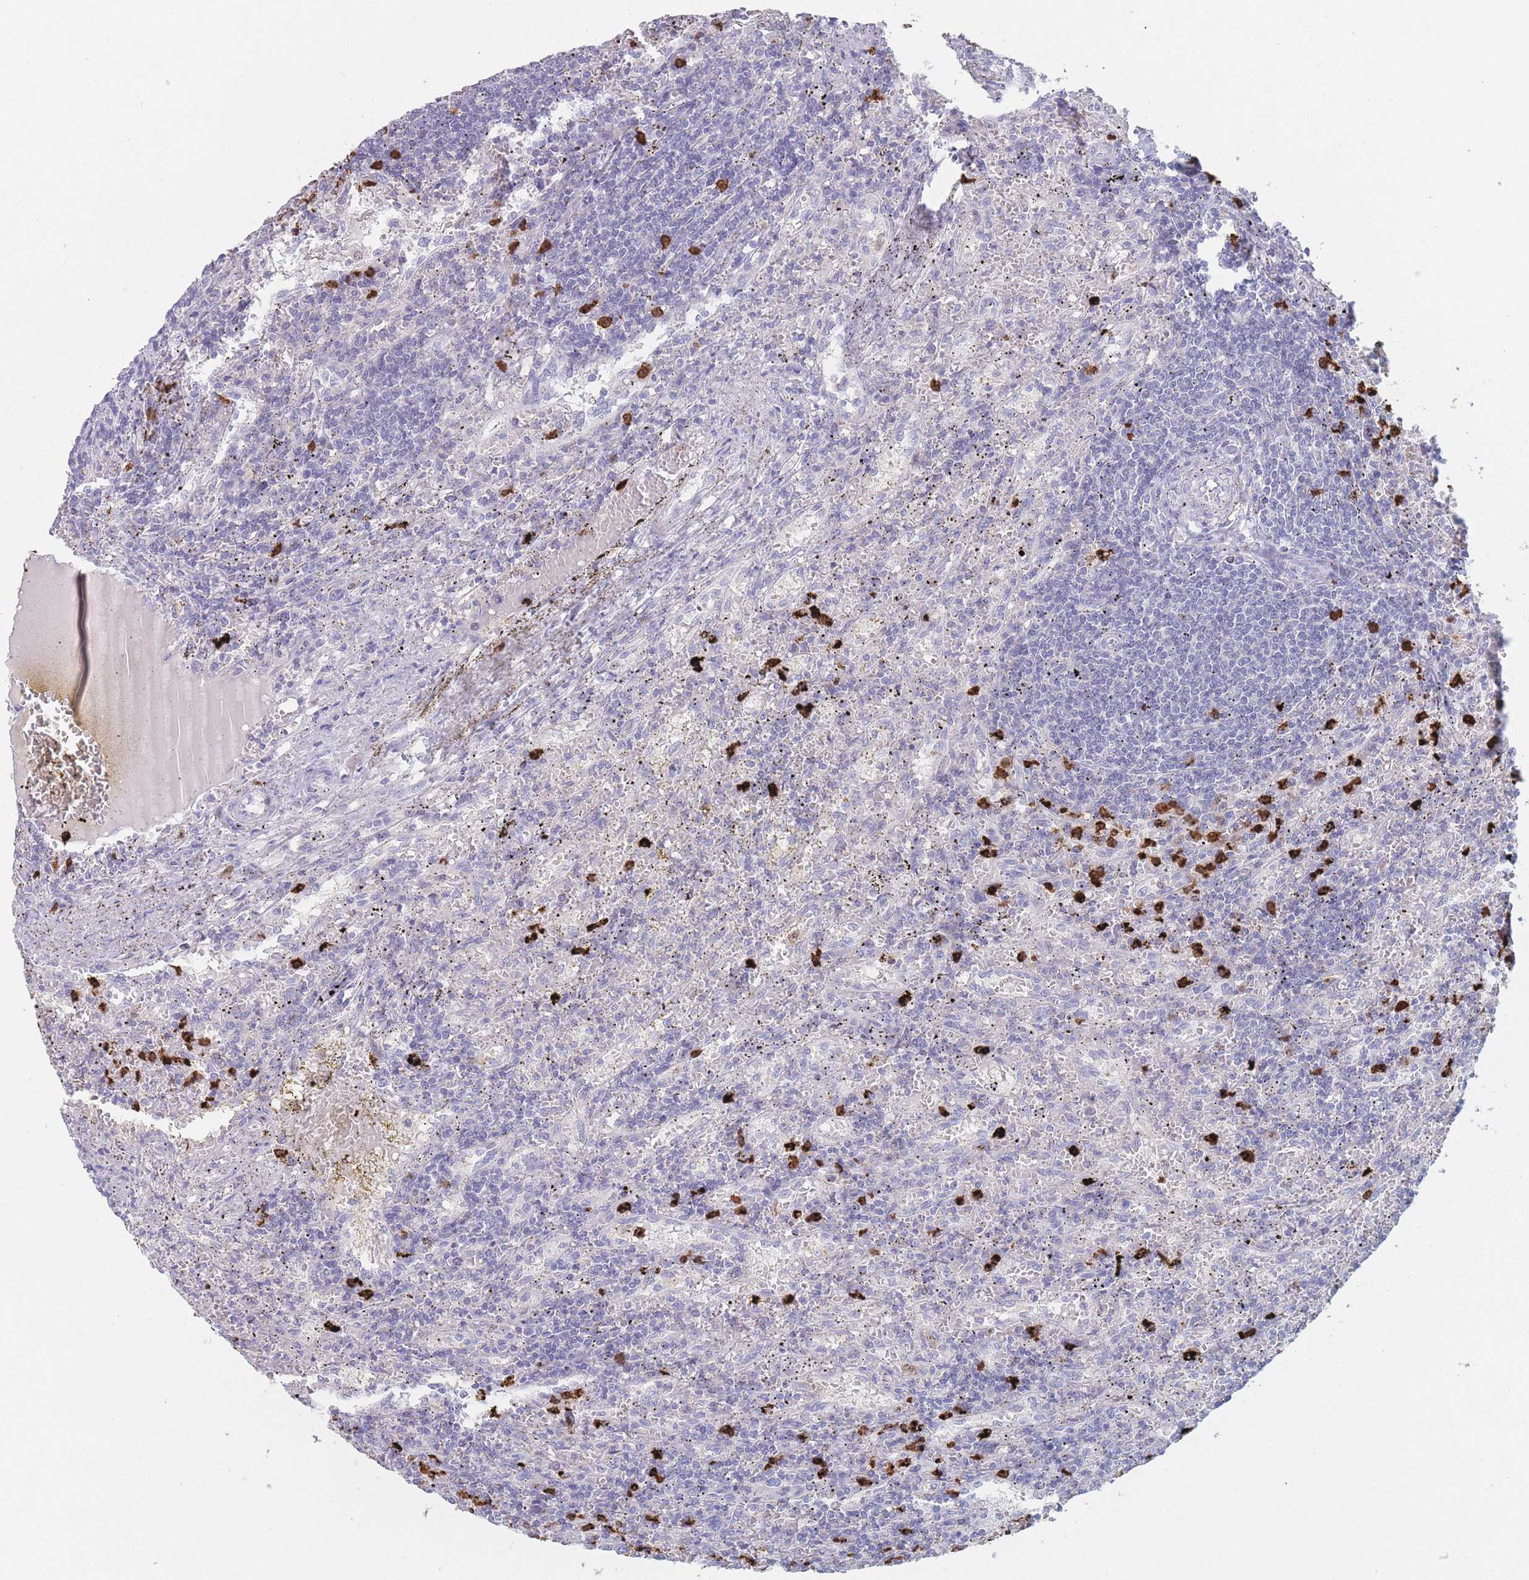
{"staining": {"intensity": "negative", "quantity": "none", "location": "none"}, "tissue": "lymphoma", "cell_type": "Tumor cells", "image_type": "cancer", "snomed": [{"axis": "morphology", "description": "Malignant lymphoma, non-Hodgkin's type, Low grade"}, {"axis": "topography", "description": "Spleen"}], "caption": "This is an immunohistochemistry (IHC) image of lymphoma. There is no expression in tumor cells.", "gene": "ATP1A3", "patient": {"sex": "male", "age": 76}}